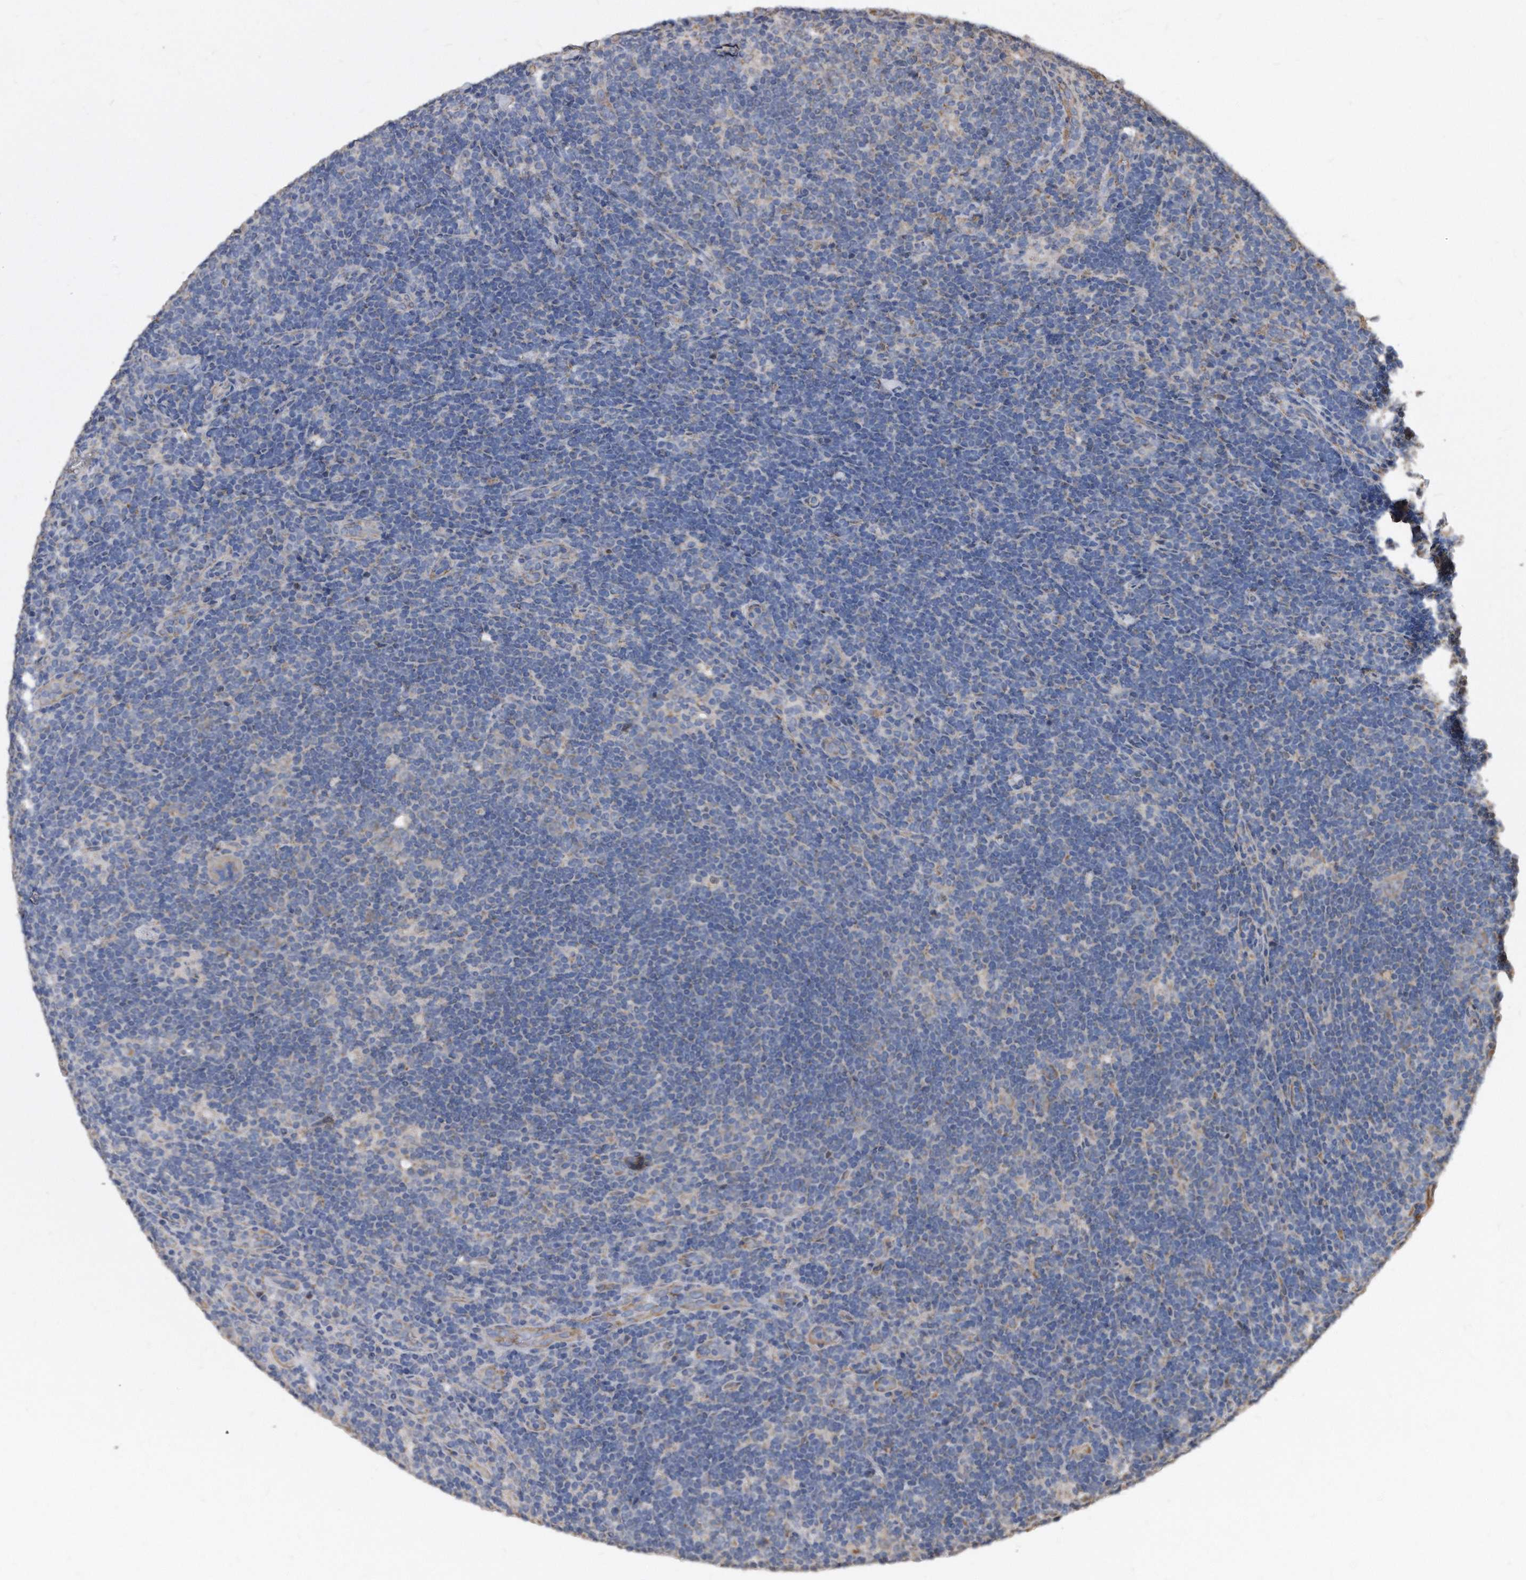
{"staining": {"intensity": "weak", "quantity": "25%-75%", "location": "cytoplasmic/membranous"}, "tissue": "lymphoma", "cell_type": "Tumor cells", "image_type": "cancer", "snomed": [{"axis": "morphology", "description": "Hodgkin's disease, NOS"}, {"axis": "topography", "description": "Lymph node"}], "caption": "Immunohistochemical staining of human Hodgkin's disease exhibits low levels of weak cytoplasmic/membranous protein expression in approximately 25%-75% of tumor cells.", "gene": "DUSP22", "patient": {"sex": "female", "age": 57}}